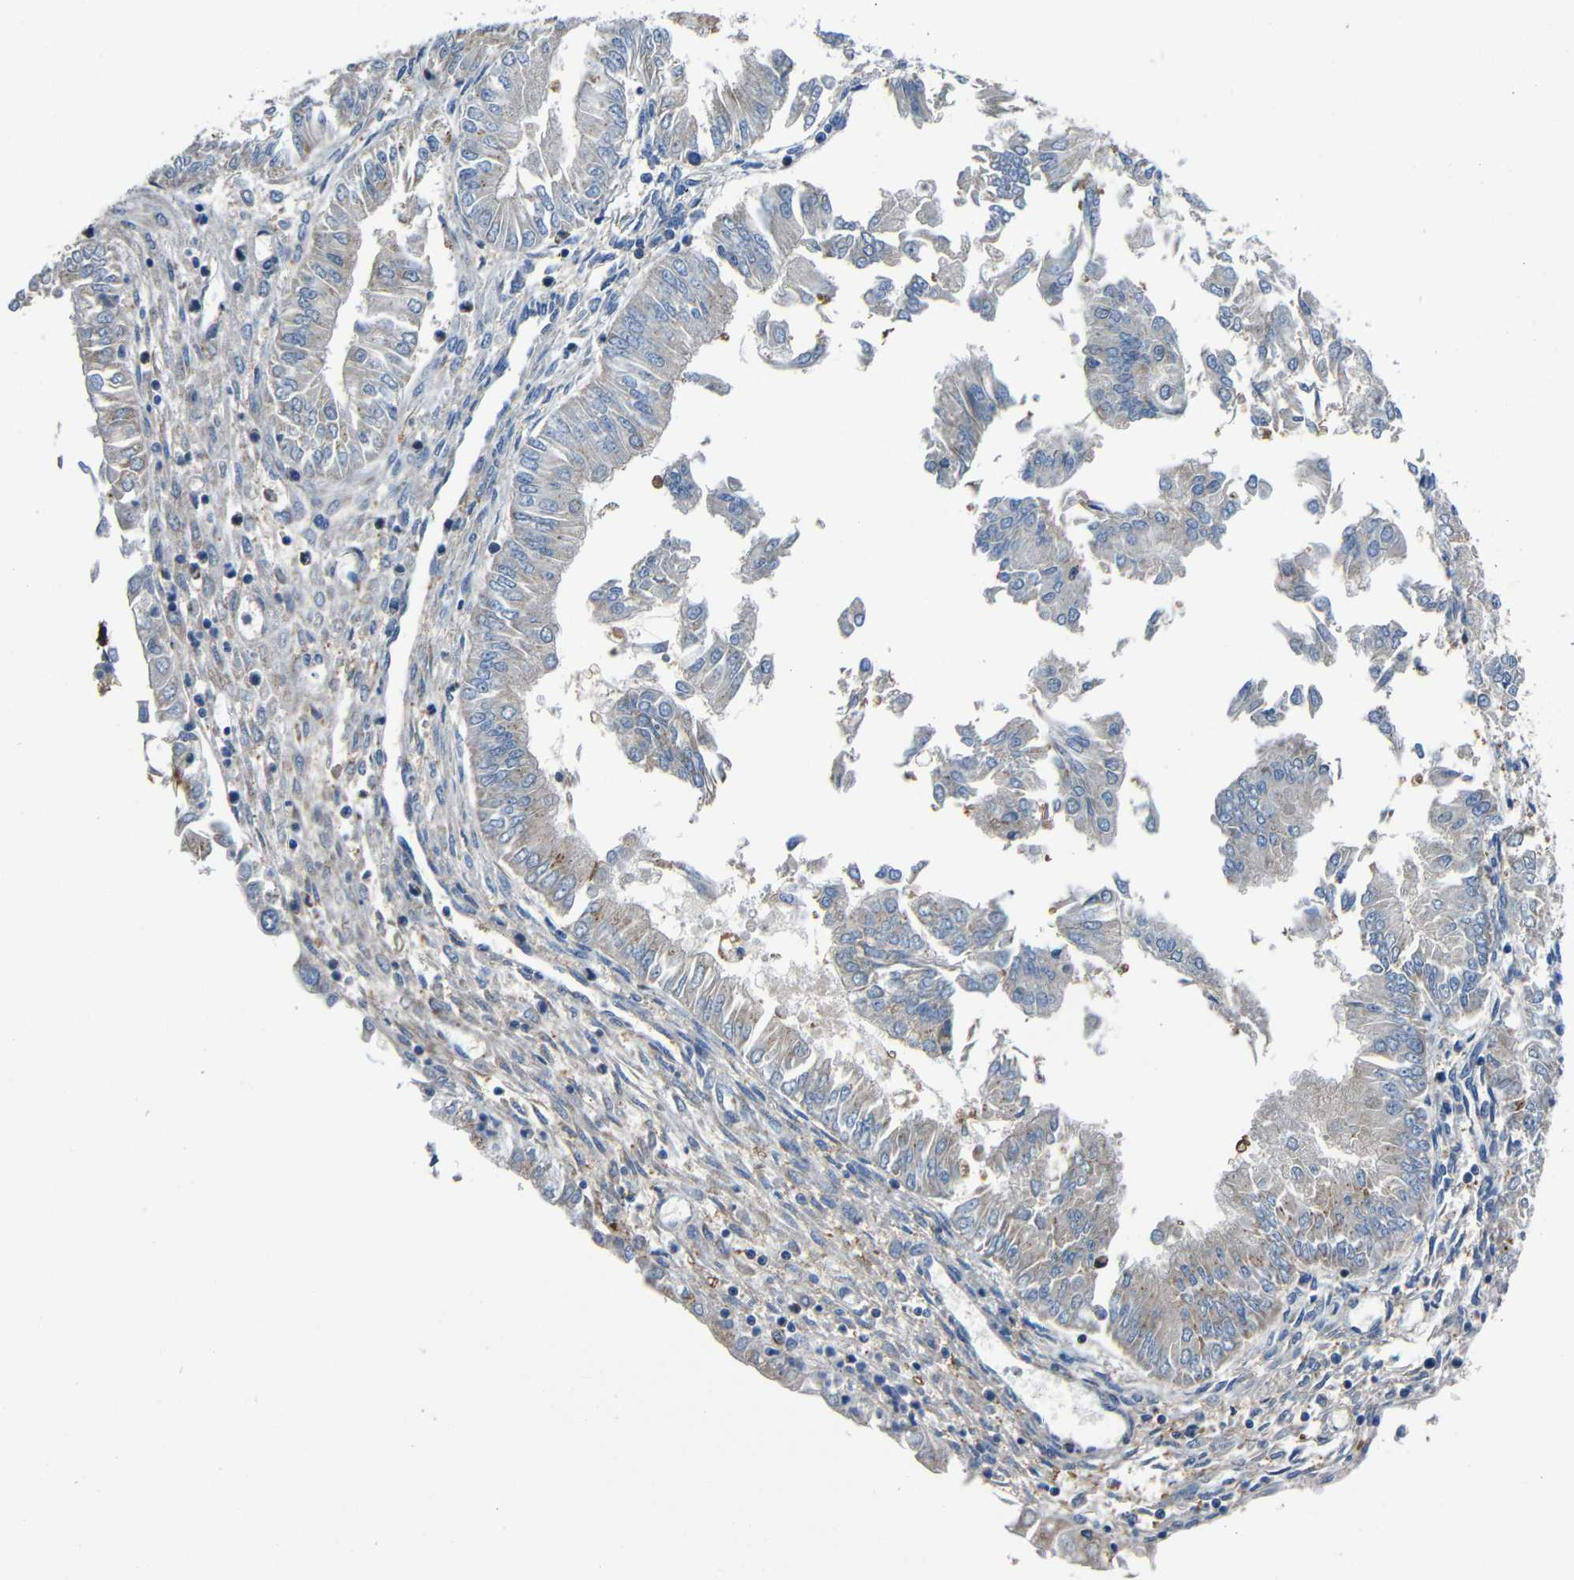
{"staining": {"intensity": "weak", "quantity": "<25%", "location": "cytoplasmic/membranous"}, "tissue": "endometrial cancer", "cell_type": "Tumor cells", "image_type": "cancer", "snomed": [{"axis": "morphology", "description": "Adenocarcinoma, NOS"}, {"axis": "topography", "description": "Endometrium"}], "caption": "Tumor cells show no significant protein expression in adenocarcinoma (endometrial).", "gene": "GDI1", "patient": {"sex": "female", "age": 53}}